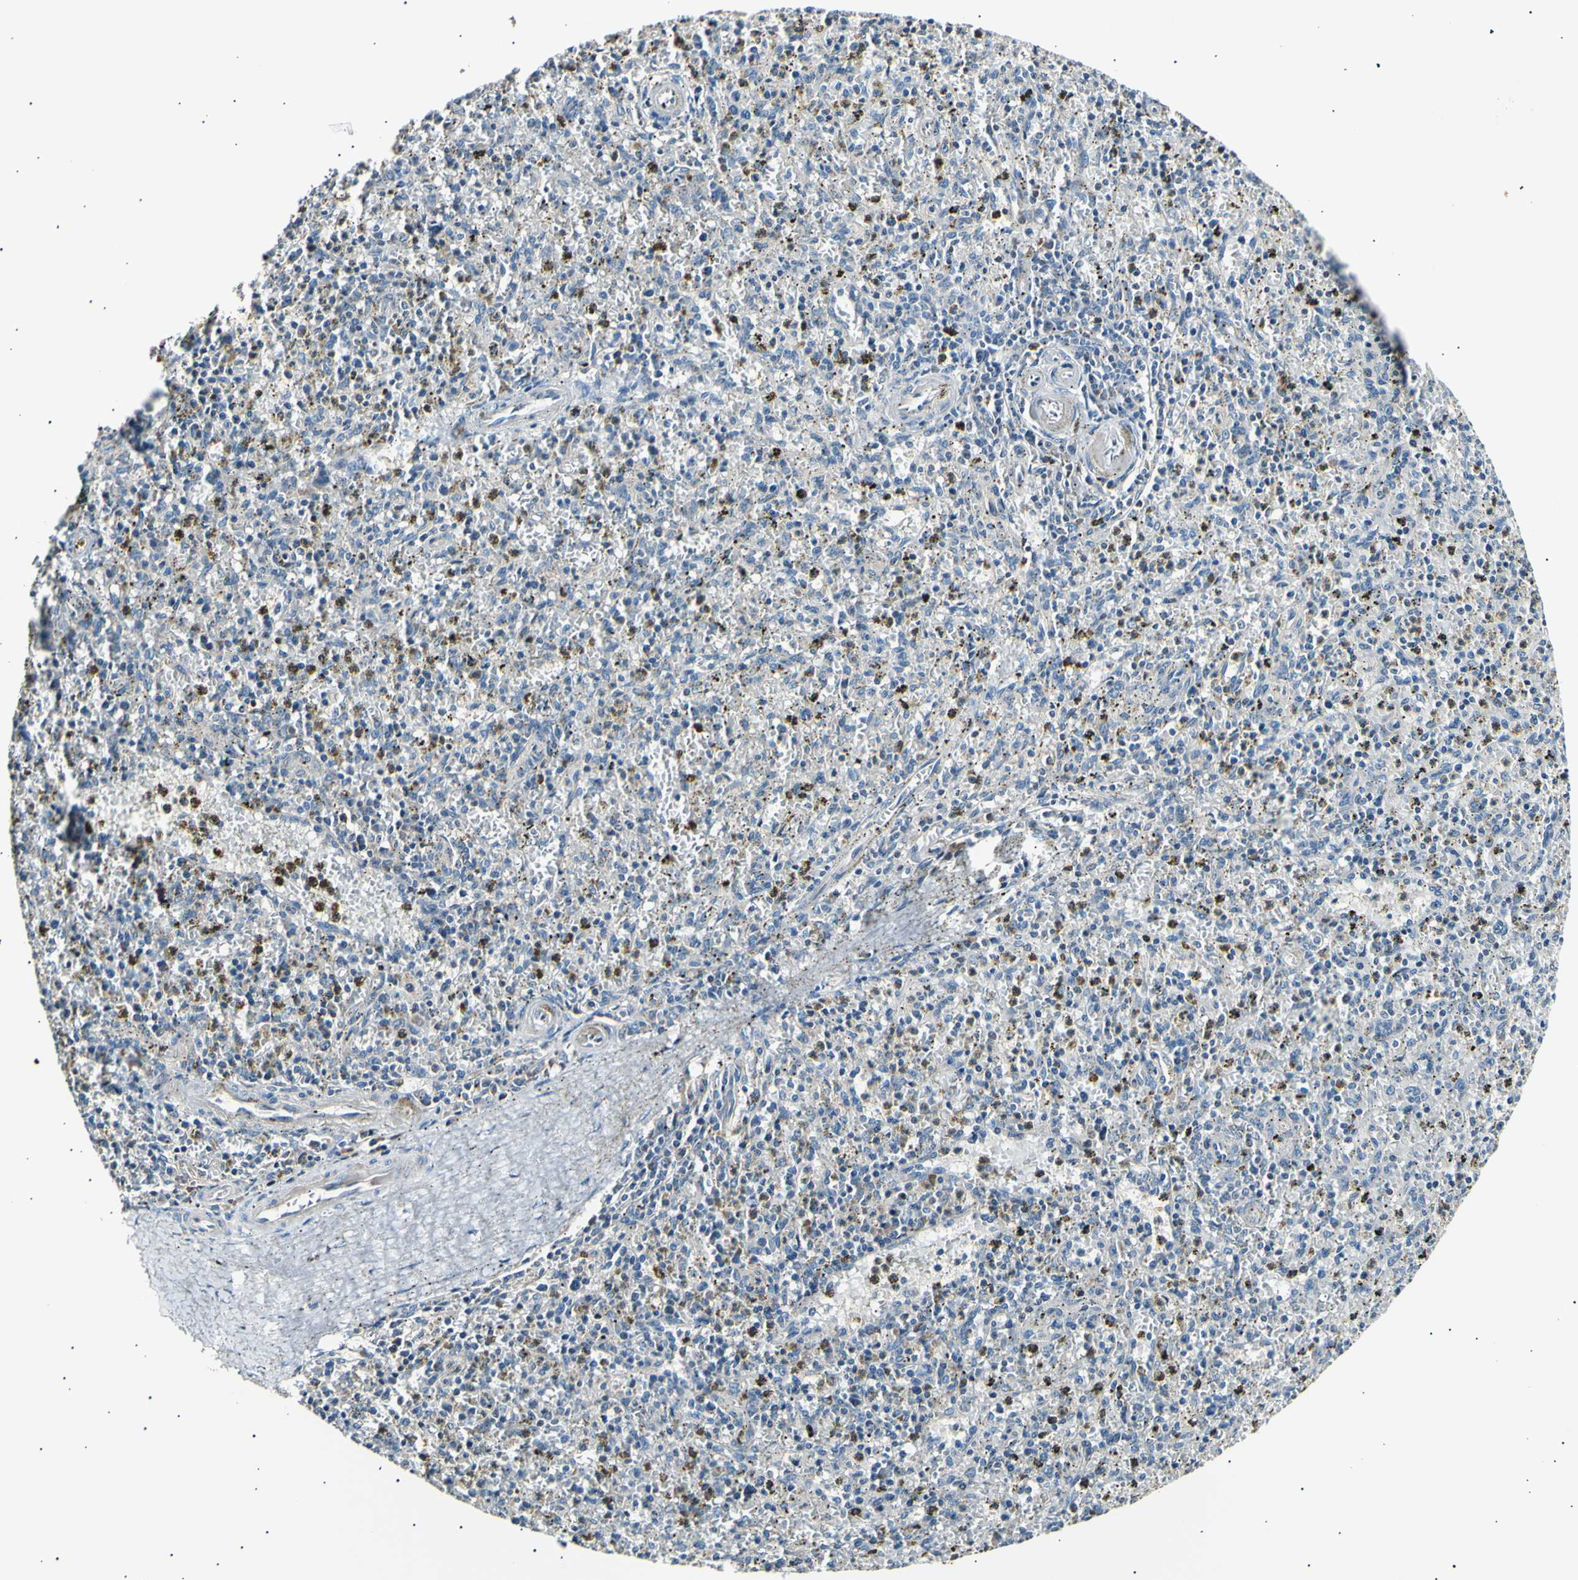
{"staining": {"intensity": "weak", "quantity": ">75%", "location": "cytoplasmic/membranous"}, "tissue": "spleen", "cell_type": "Cells in red pulp", "image_type": "normal", "snomed": [{"axis": "morphology", "description": "Normal tissue, NOS"}, {"axis": "topography", "description": "Spleen"}], "caption": "An IHC histopathology image of benign tissue is shown. Protein staining in brown highlights weak cytoplasmic/membranous positivity in spleen within cells in red pulp. Nuclei are stained in blue.", "gene": "ITGA6", "patient": {"sex": "male", "age": 72}}